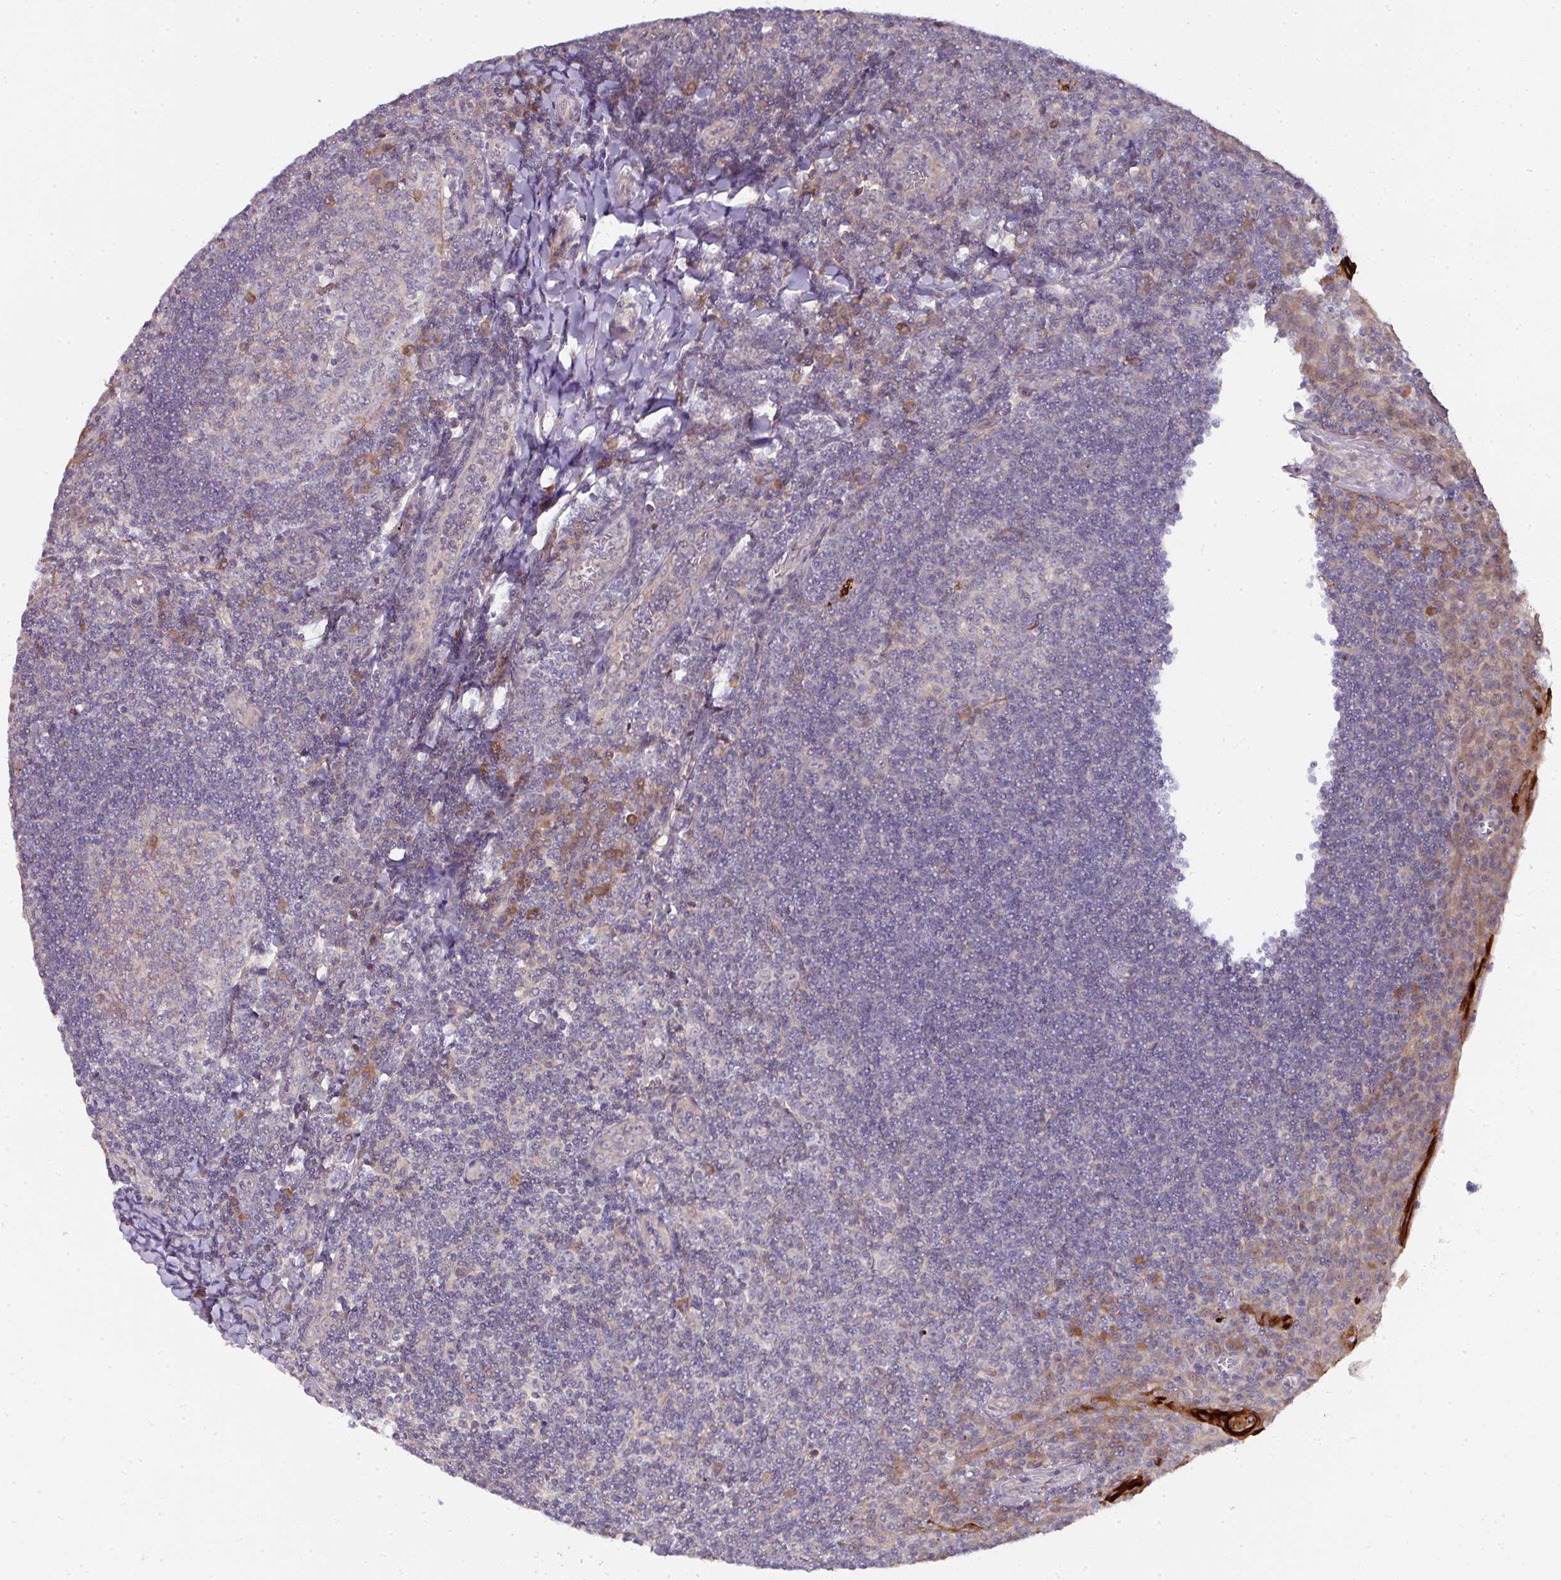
{"staining": {"intensity": "moderate", "quantity": "<25%", "location": "cytoplasmic/membranous"}, "tissue": "tonsil", "cell_type": "Germinal center cells", "image_type": "normal", "snomed": [{"axis": "morphology", "description": "Normal tissue, NOS"}, {"axis": "topography", "description": "Tonsil"}], "caption": "Protein analysis of unremarkable tonsil demonstrates moderate cytoplasmic/membranous positivity in approximately <25% of germinal center cells.", "gene": "CTDSP2", "patient": {"sex": "male", "age": 27}}